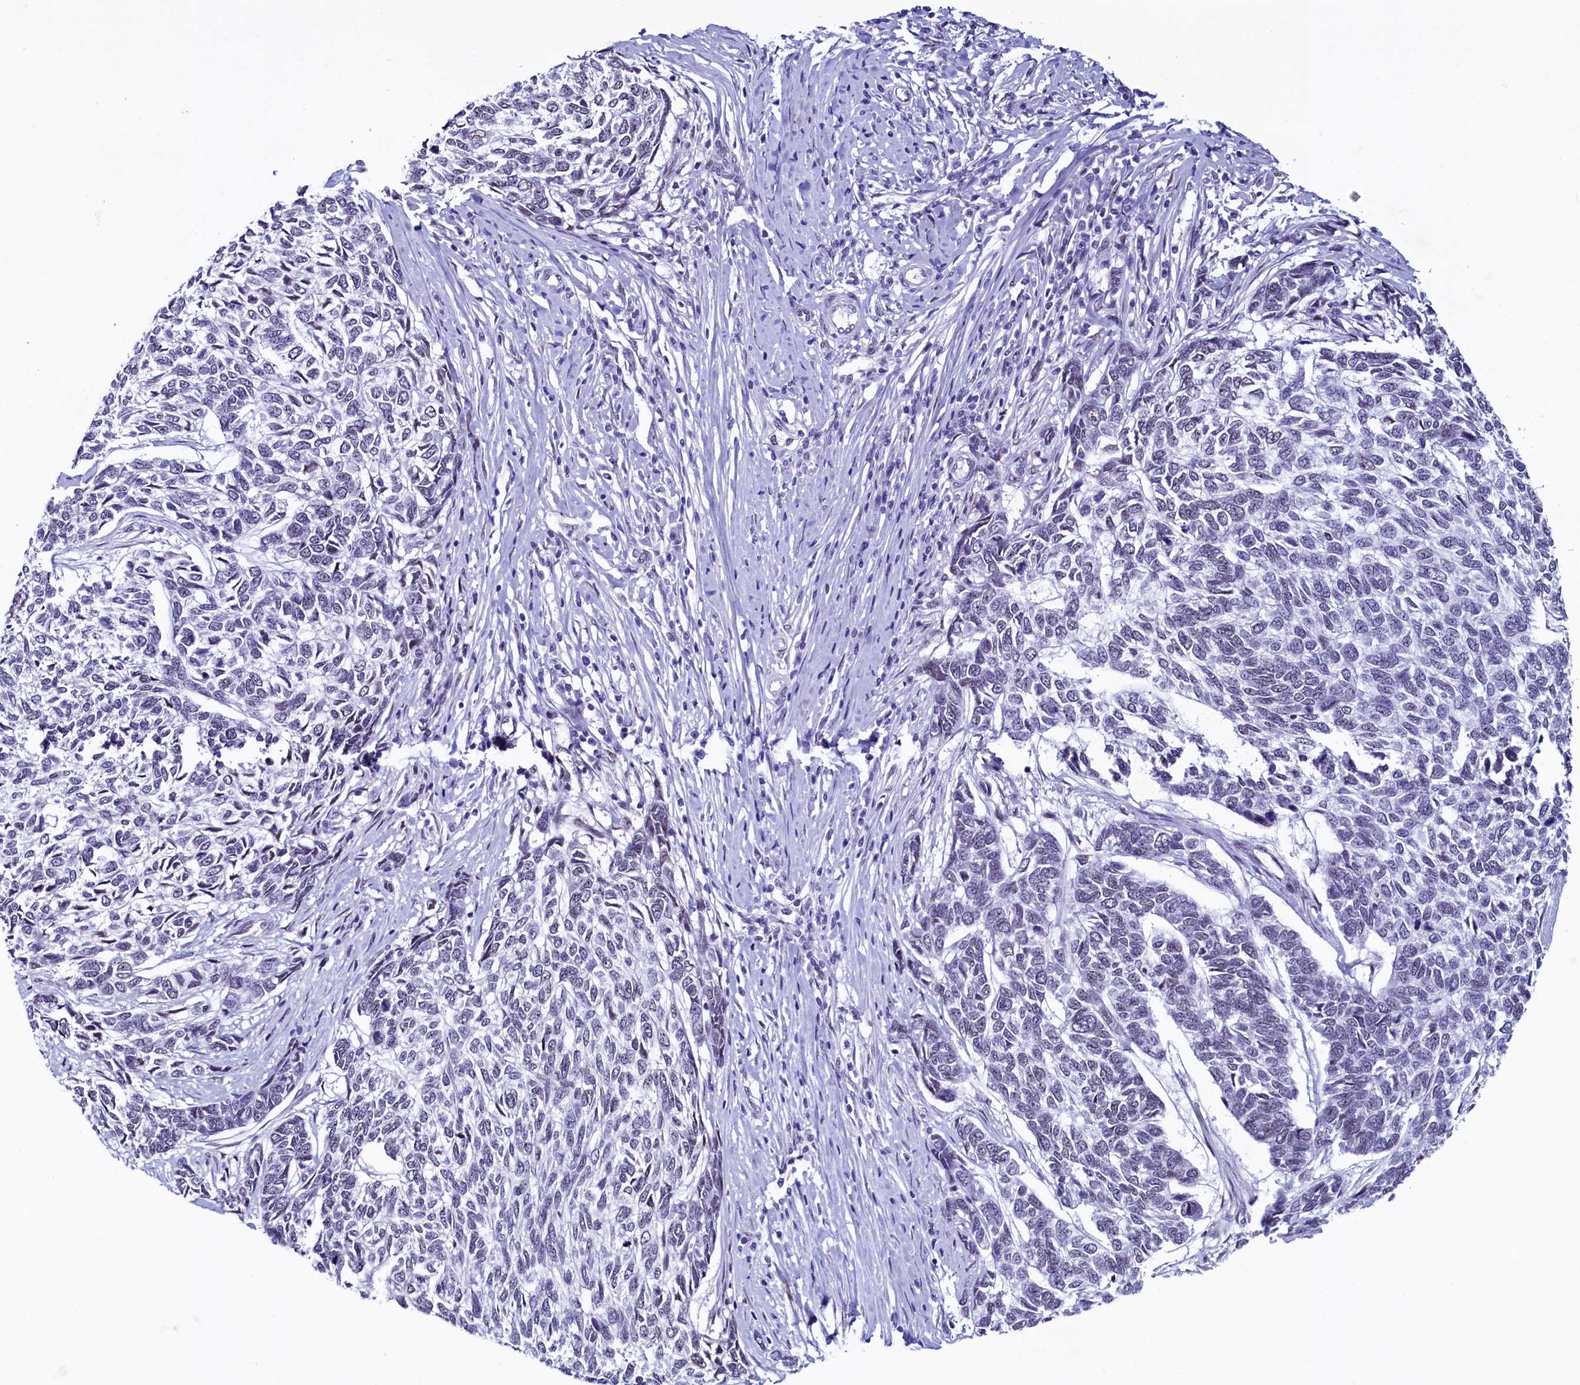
{"staining": {"intensity": "negative", "quantity": "none", "location": "none"}, "tissue": "skin cancer", "cell_type": "Tumor cells", "image_type": "cancer", "snomed": [{"axis": "morphology", "description": "Basal cell carcinoma"}, {"axis": "topography", "description": "Skin"}], "caption": "High power microscopy histopathology image of an immunohistochemistry micrograph of skin basal cell carcinoma, revealing no significant expression in tumor cells.", "gene": "SUGP2", "patient": {"sex": "female", "age": 65}}